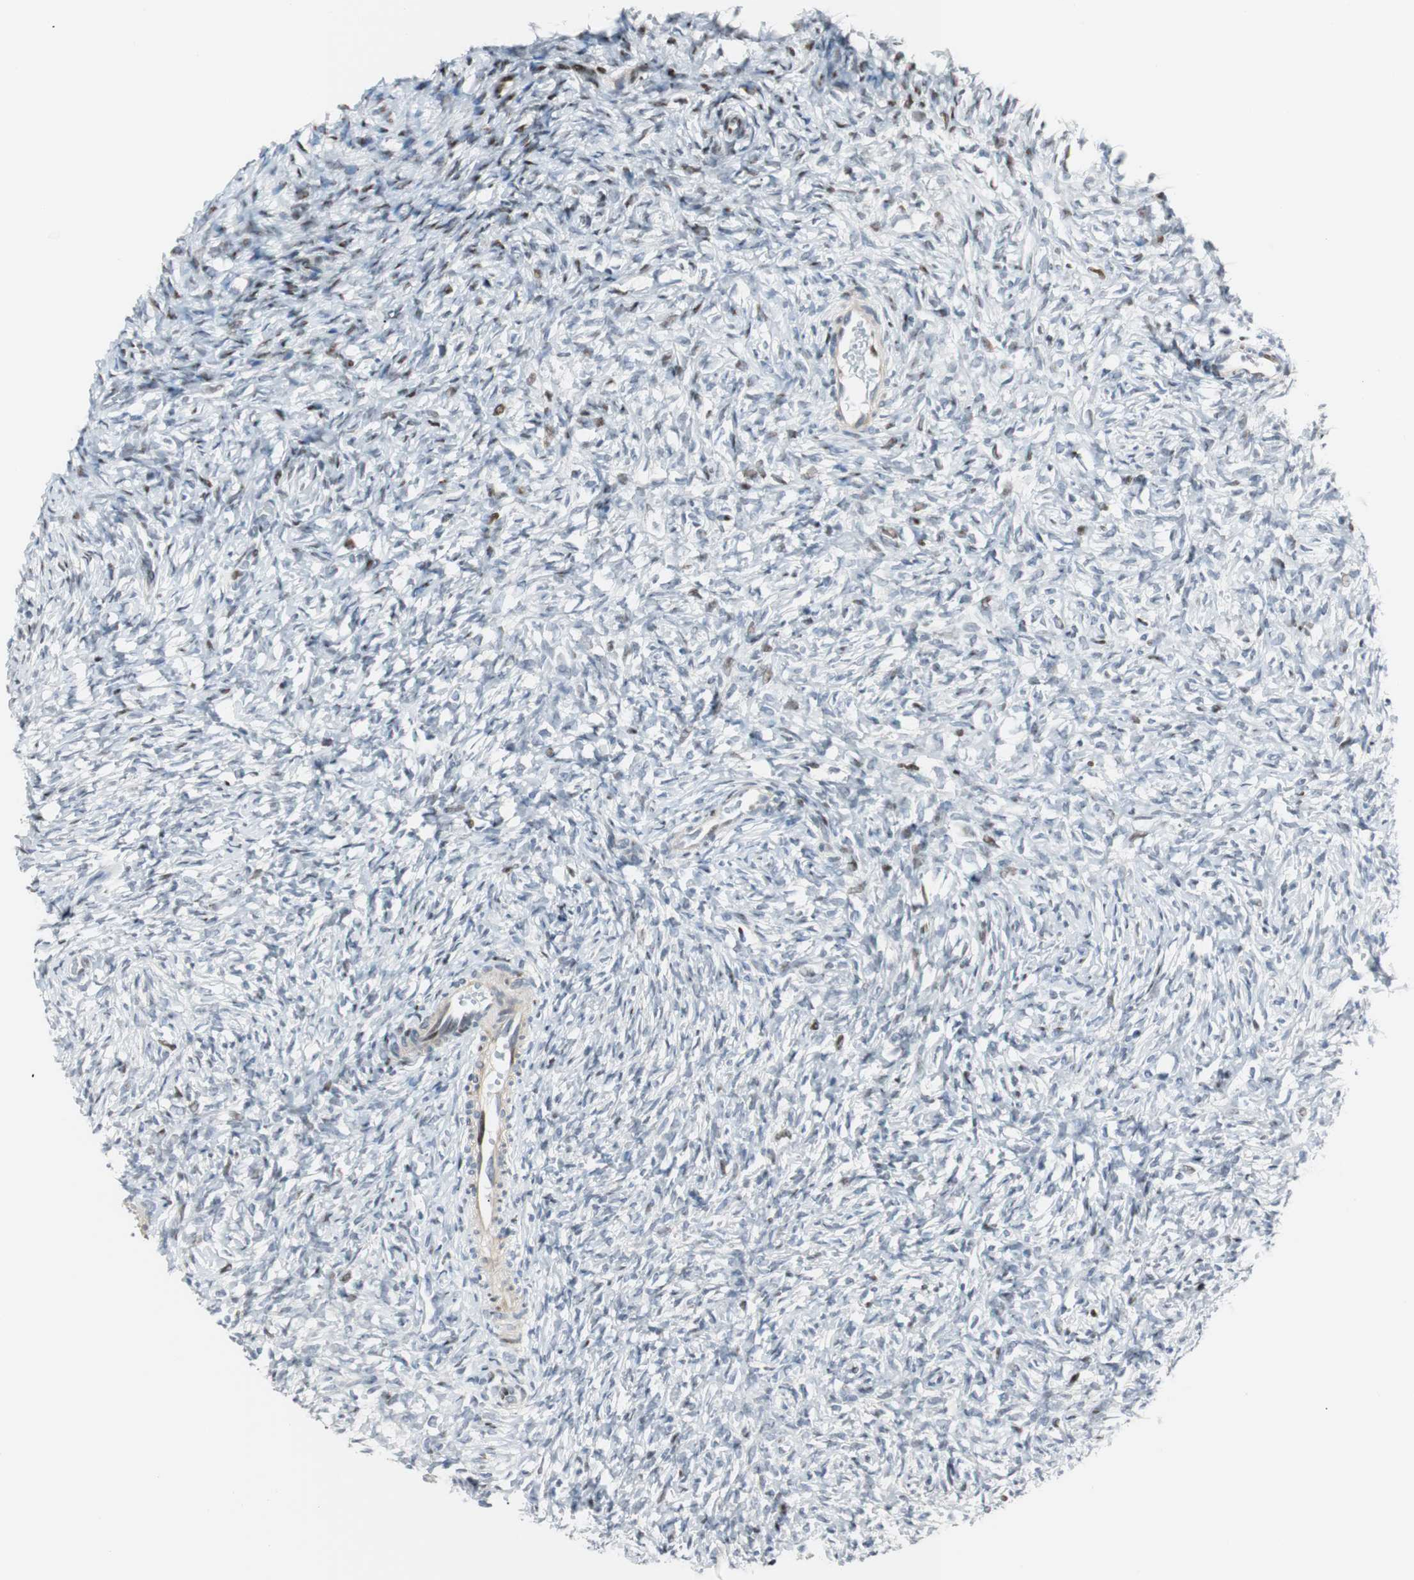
{"staining": {"intensity": "weak", "quantity": "<25%", "location": "nuclear"}, "tissue": "ovary", "cell_type": "Follicle cells", "image_type": "normal", "snomed": [{"axis": "morphology", "description": "Normal tissue, NOS"}, {"axis": "topography", "description": "Ovary"}], "caption": "IHC histopathology image of benign ovary: ovary stained with DAB displays no significant protein expression in follicle cells.", "gene": "RAD1", "patient": {"sex": "female", "age": 35}}